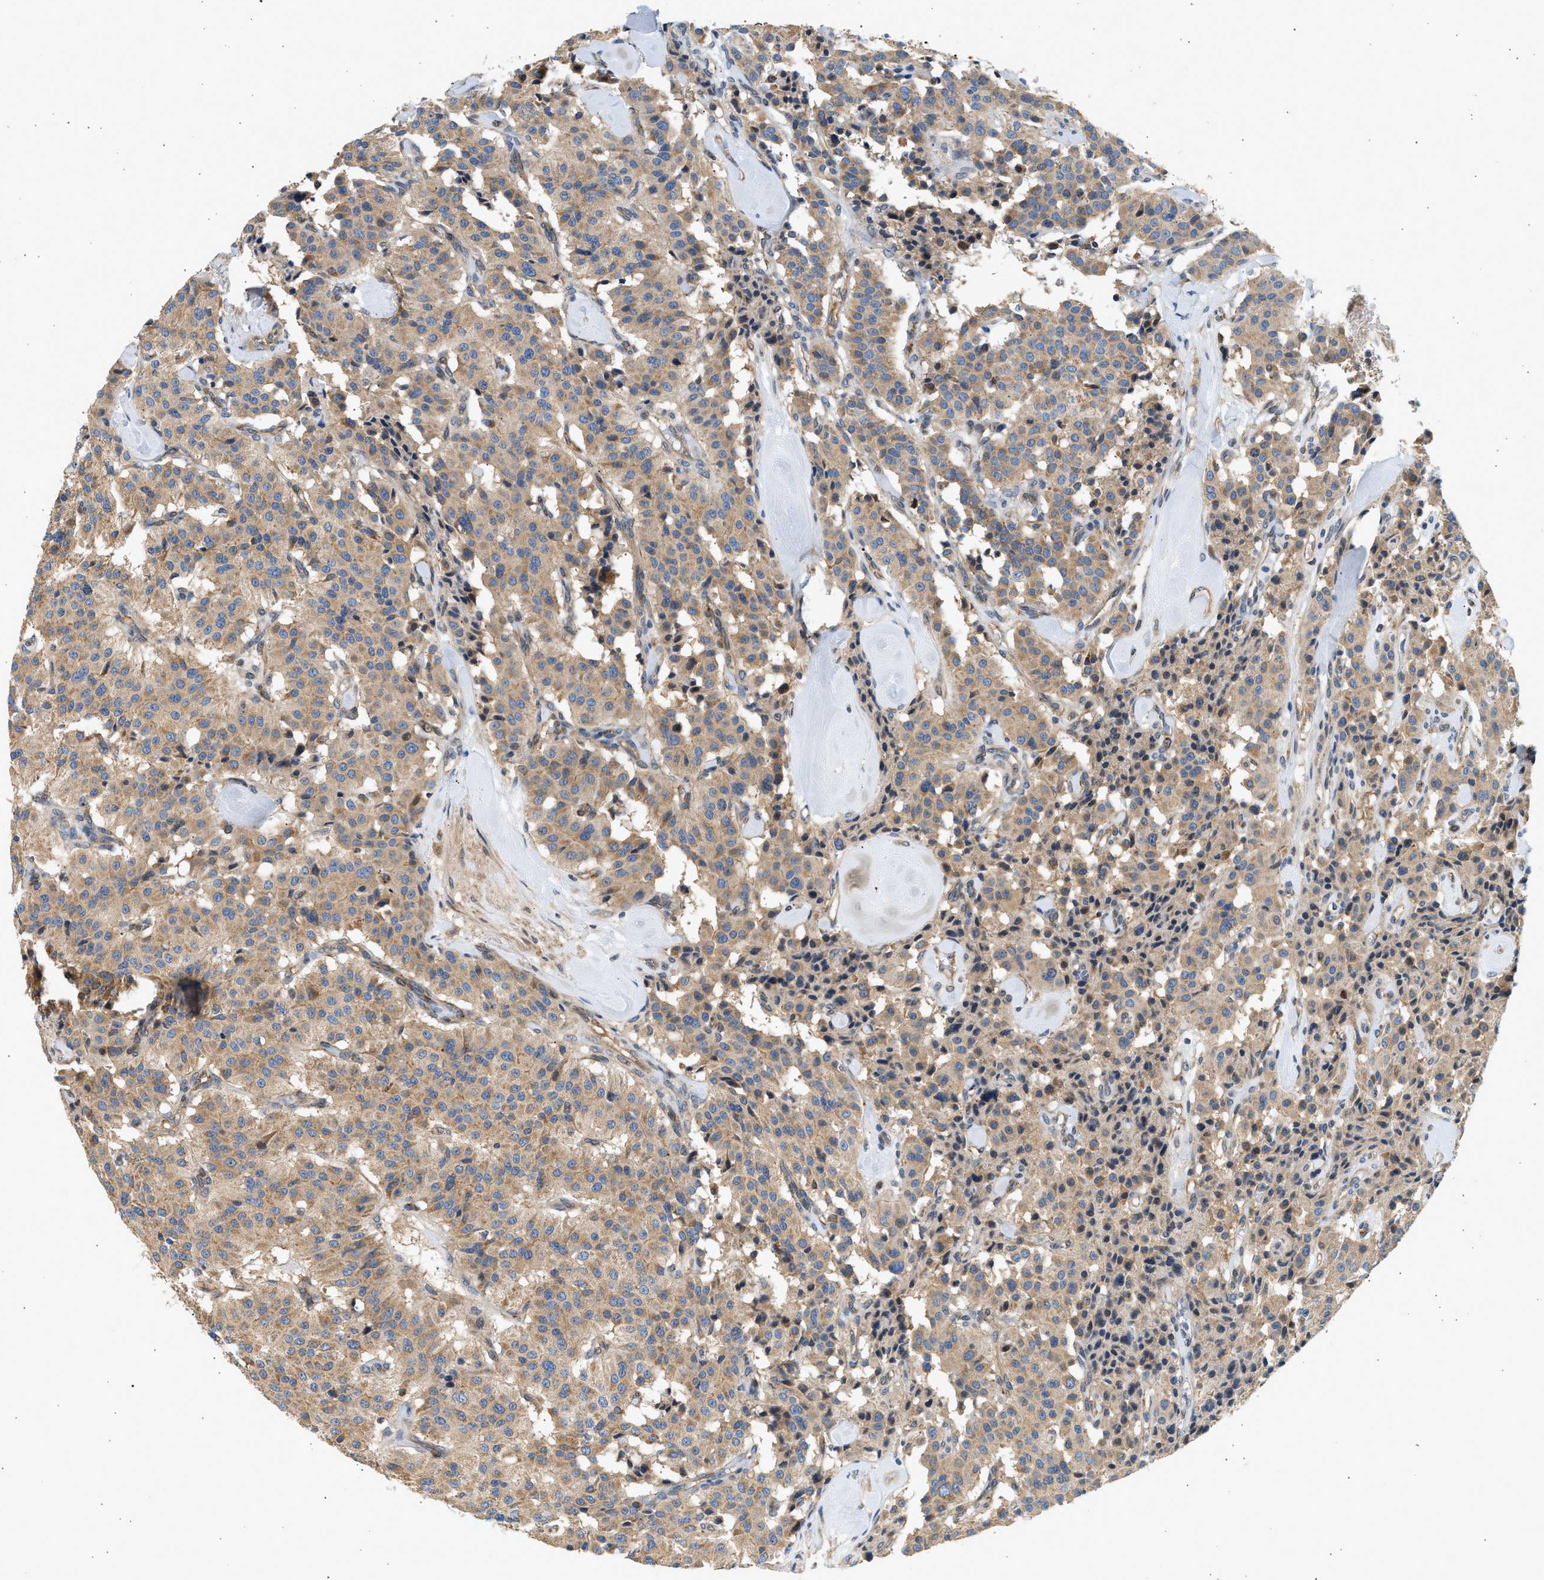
{"staining": {"intensity": "weak", "quantity": ">75%", "location": "cytoplasmic/membranous"}, "tissue": "carcinoid", "cell_type": "Tumor cells", "image_type": "cancer", "snomed": [{"axis": "morphology", "description": "Carcinoid, malignant, NOS"}, {"axis": "topography", "description": "Lung"}], "caption": "A high-resolution photomicrograph shows immunohistochemistry staining of carcinoid, which displays weak cytoplasmic/membranous positivity in about >75% of tumor cells.", "gene": "WDR31", "patient": {"sex": "male", "age": 30}}